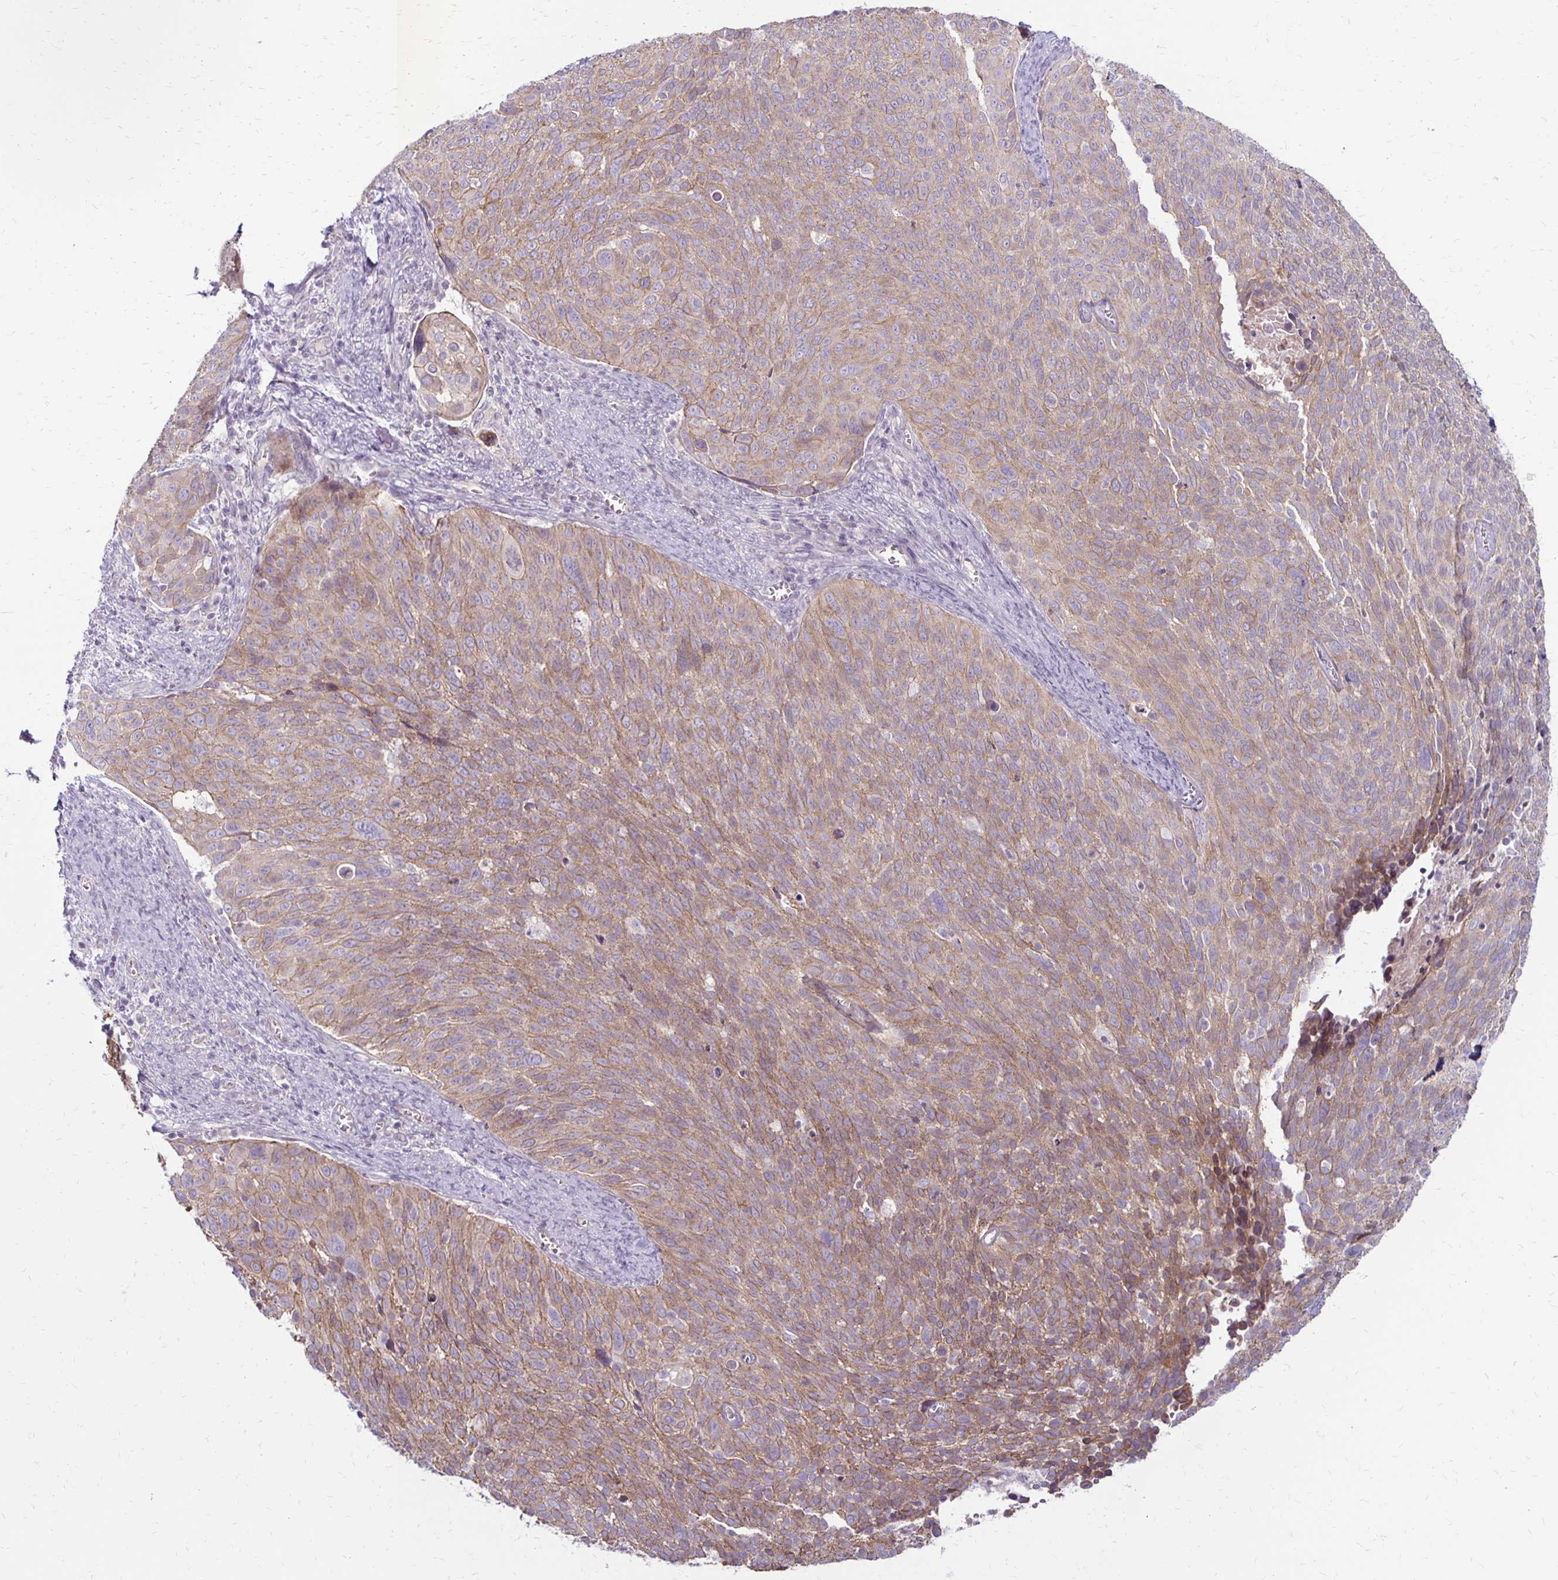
{"staining": {"intensity": "weak", "quantity": "25%-75%", "location": "cytoplasmic/membranous"}, "tissue": "cervical cancer", "cell_type": "Tumor cells", "image_type": "cancer", "snomed": [{"axis": "morphology", "description": "Squamous cell carcinoma, NOS"}, {"axis": "topography", "description": "Cervix"}], "caption": "The immunohistochemical stain labels weak cytoplasmic/membranous positivity in tumor cells of cervical cancer (squamous cell carcinoma) tissue.", "gene": "KATNBL1", "patient": {"sex": "female", "age": 39}}